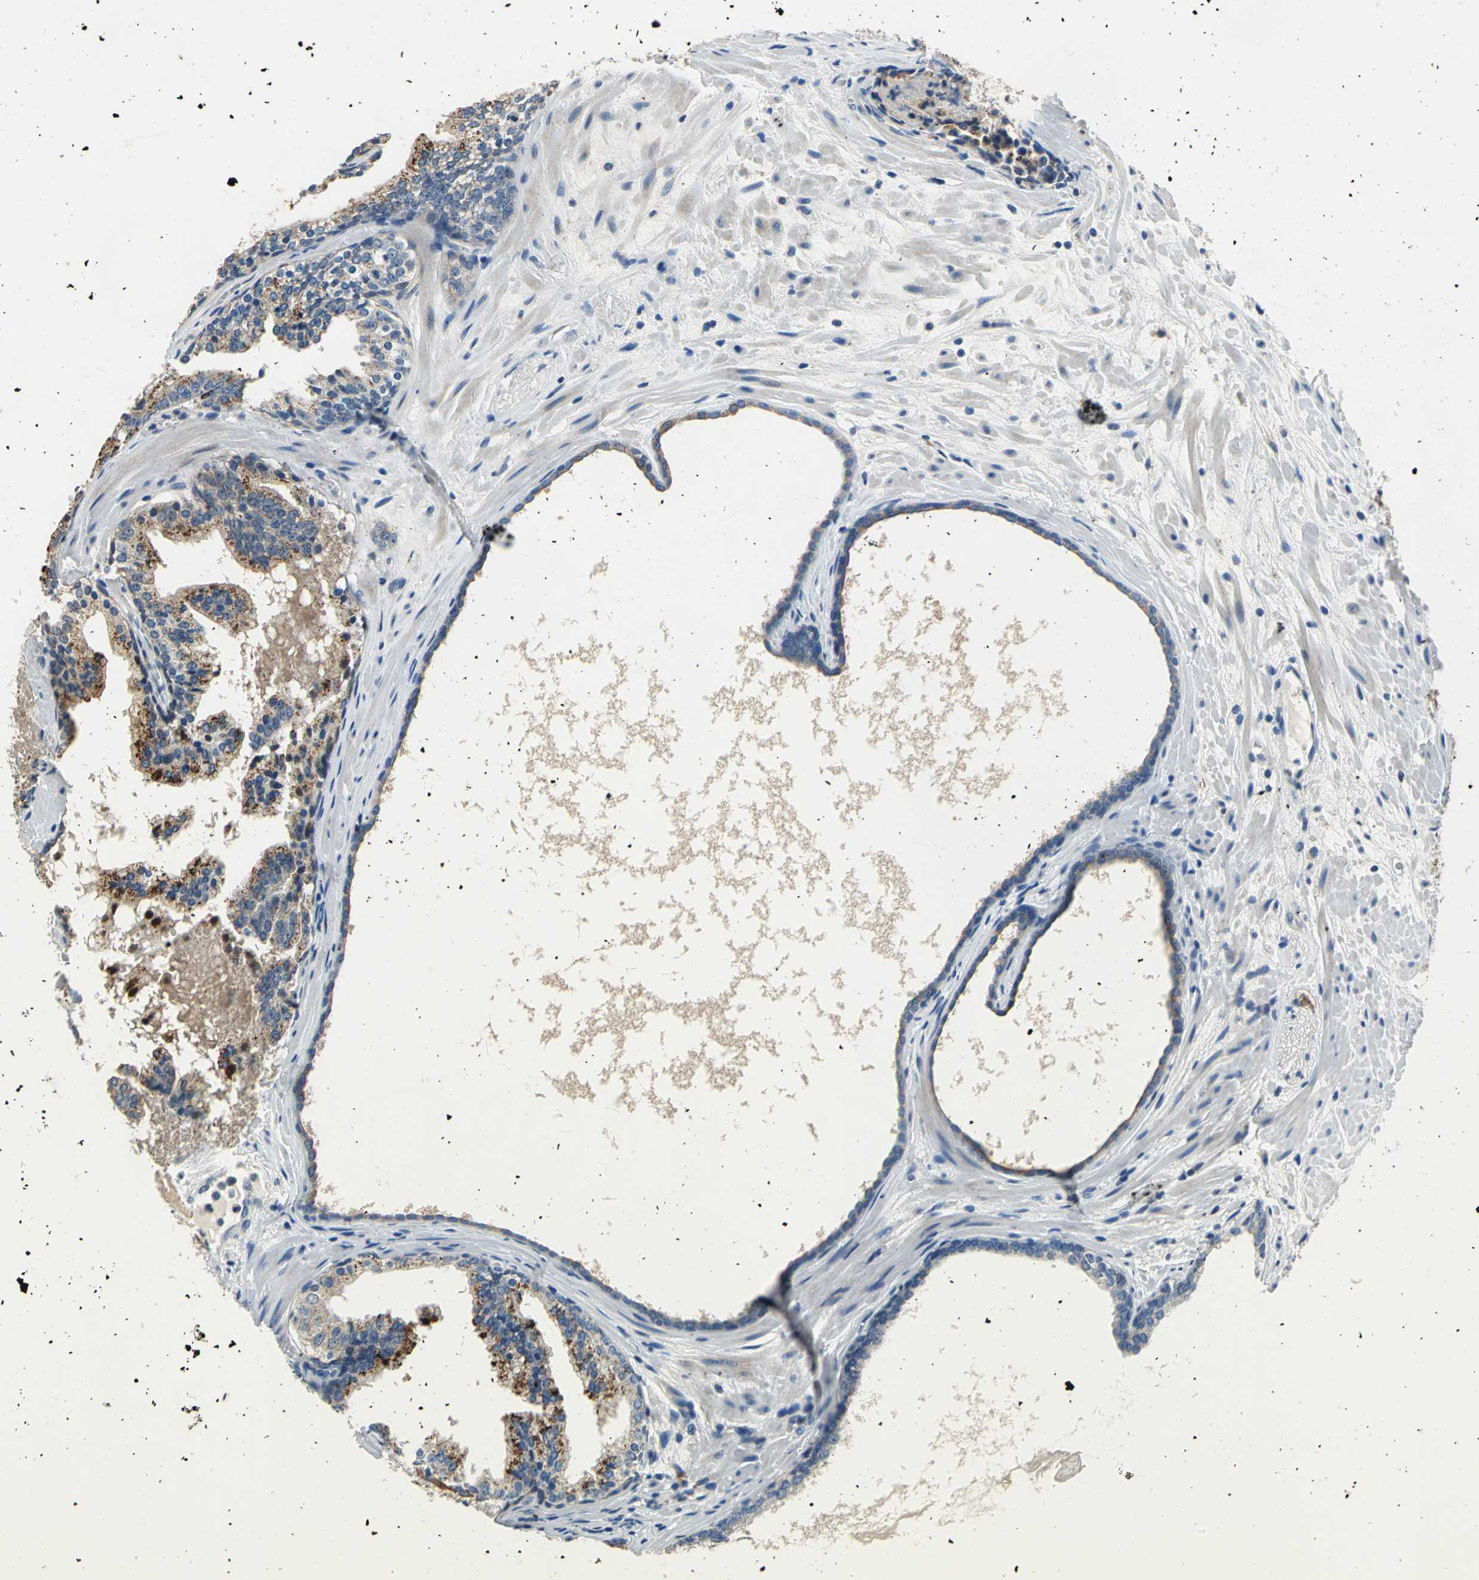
{"staining": {"intensity": "moderate", "quantity": ">75%", "location": "cytoplasmic/membranous"}, "tissue": "prostate cancer", "cell_type": "Tumor cells", "image_type": "cancer", "snomed": [{"axis": "morphology", "description": "Adenocarcinoma, High grade"}, {"axis": "topography", "description": "Prostate"}], "caption": "A photomicrograph of human prostate adenocarcinoma (high-grade) stained for a protein reveals moderate cytoplasmic/membranous brown staining in tumor cells.", "gene": "RASD2", "patient": {"sex": "male", "age": 68}}